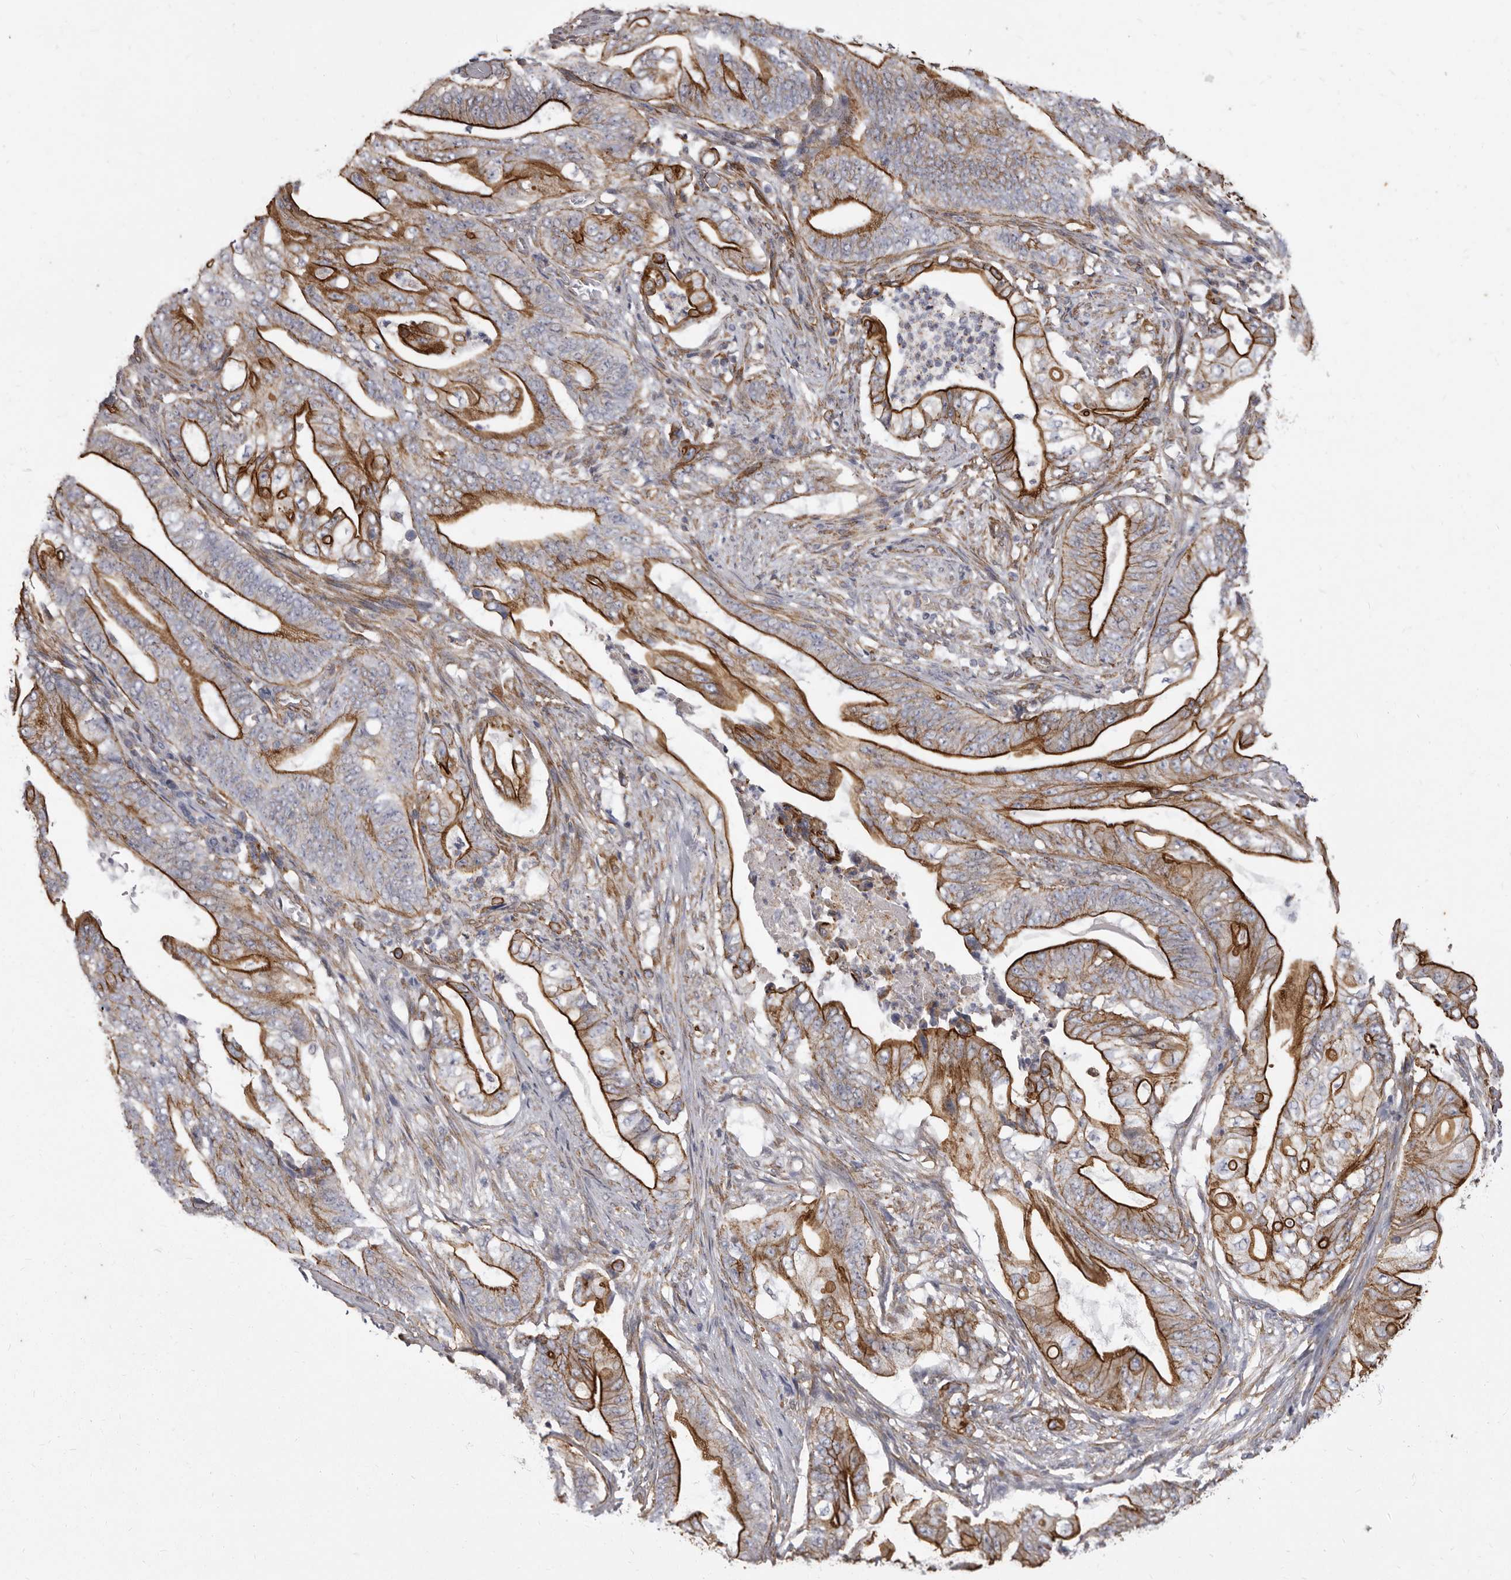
{"staining": {"intensity": "strong", "quantity": "25%-75%", "location": "cytoplasmic/membranous"}, "tissue": "stomach cancer", "cell_type": "Tumor cells", "image_type": "cancer", "snomed": [{"axis": "morphology", "description": "Adenocarcinoma, NOS"}, {"axis": "topography", "description": "Stomach"}], "caption": "Immunohistochemistry (IHC) (DAB) staining of adenocarcinoma (stomach) exhibits strong cytoplasmic/membranous protein positivity in approximately 25%-75% of tumor cells.", "gene": "P2RX6", "patient": {"sex": "female", "age": 73}}